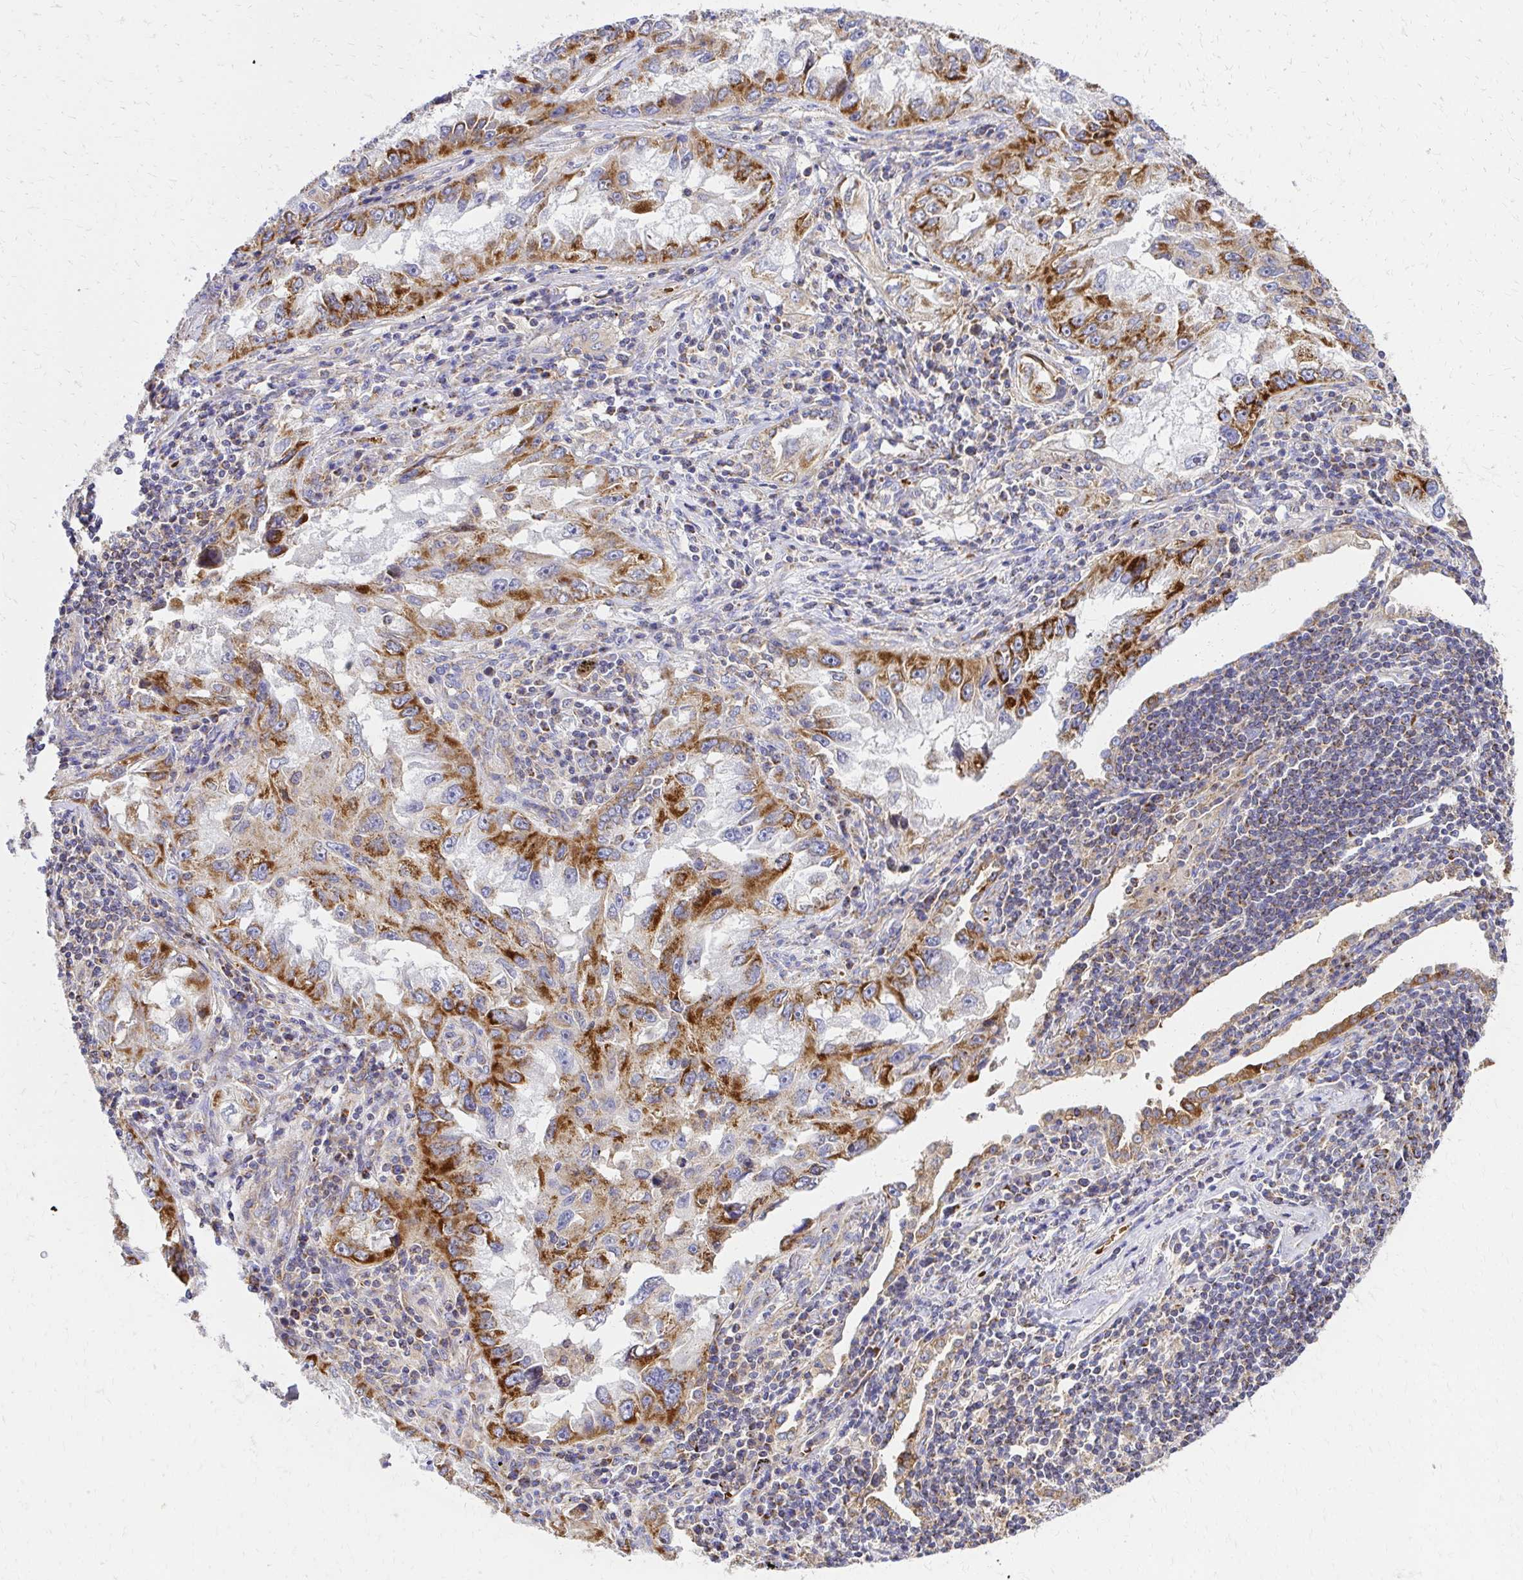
{"staining": {"intensity": "strong", "quantity": "25%-75%", "location": "cytoplasmic/membranous"}, "tissue": "lung cancer", "cell_type": "Tumor cells", "image_type": "cancer", "snomed": [{"axis": "morphology", "description": "Adenocarcinoma, NOS"}, {"axis": "topography", "description": "Lung"}], "caption": "Immunohistochemistry (IHC) of lung adenocarcinoma demonstrates high levels of strong cytoplasmic/membranous positivity in about 25%-75% of tumor cells.", "gene": "MRPL13", "patient": {"sex": "female", "age": 73}}